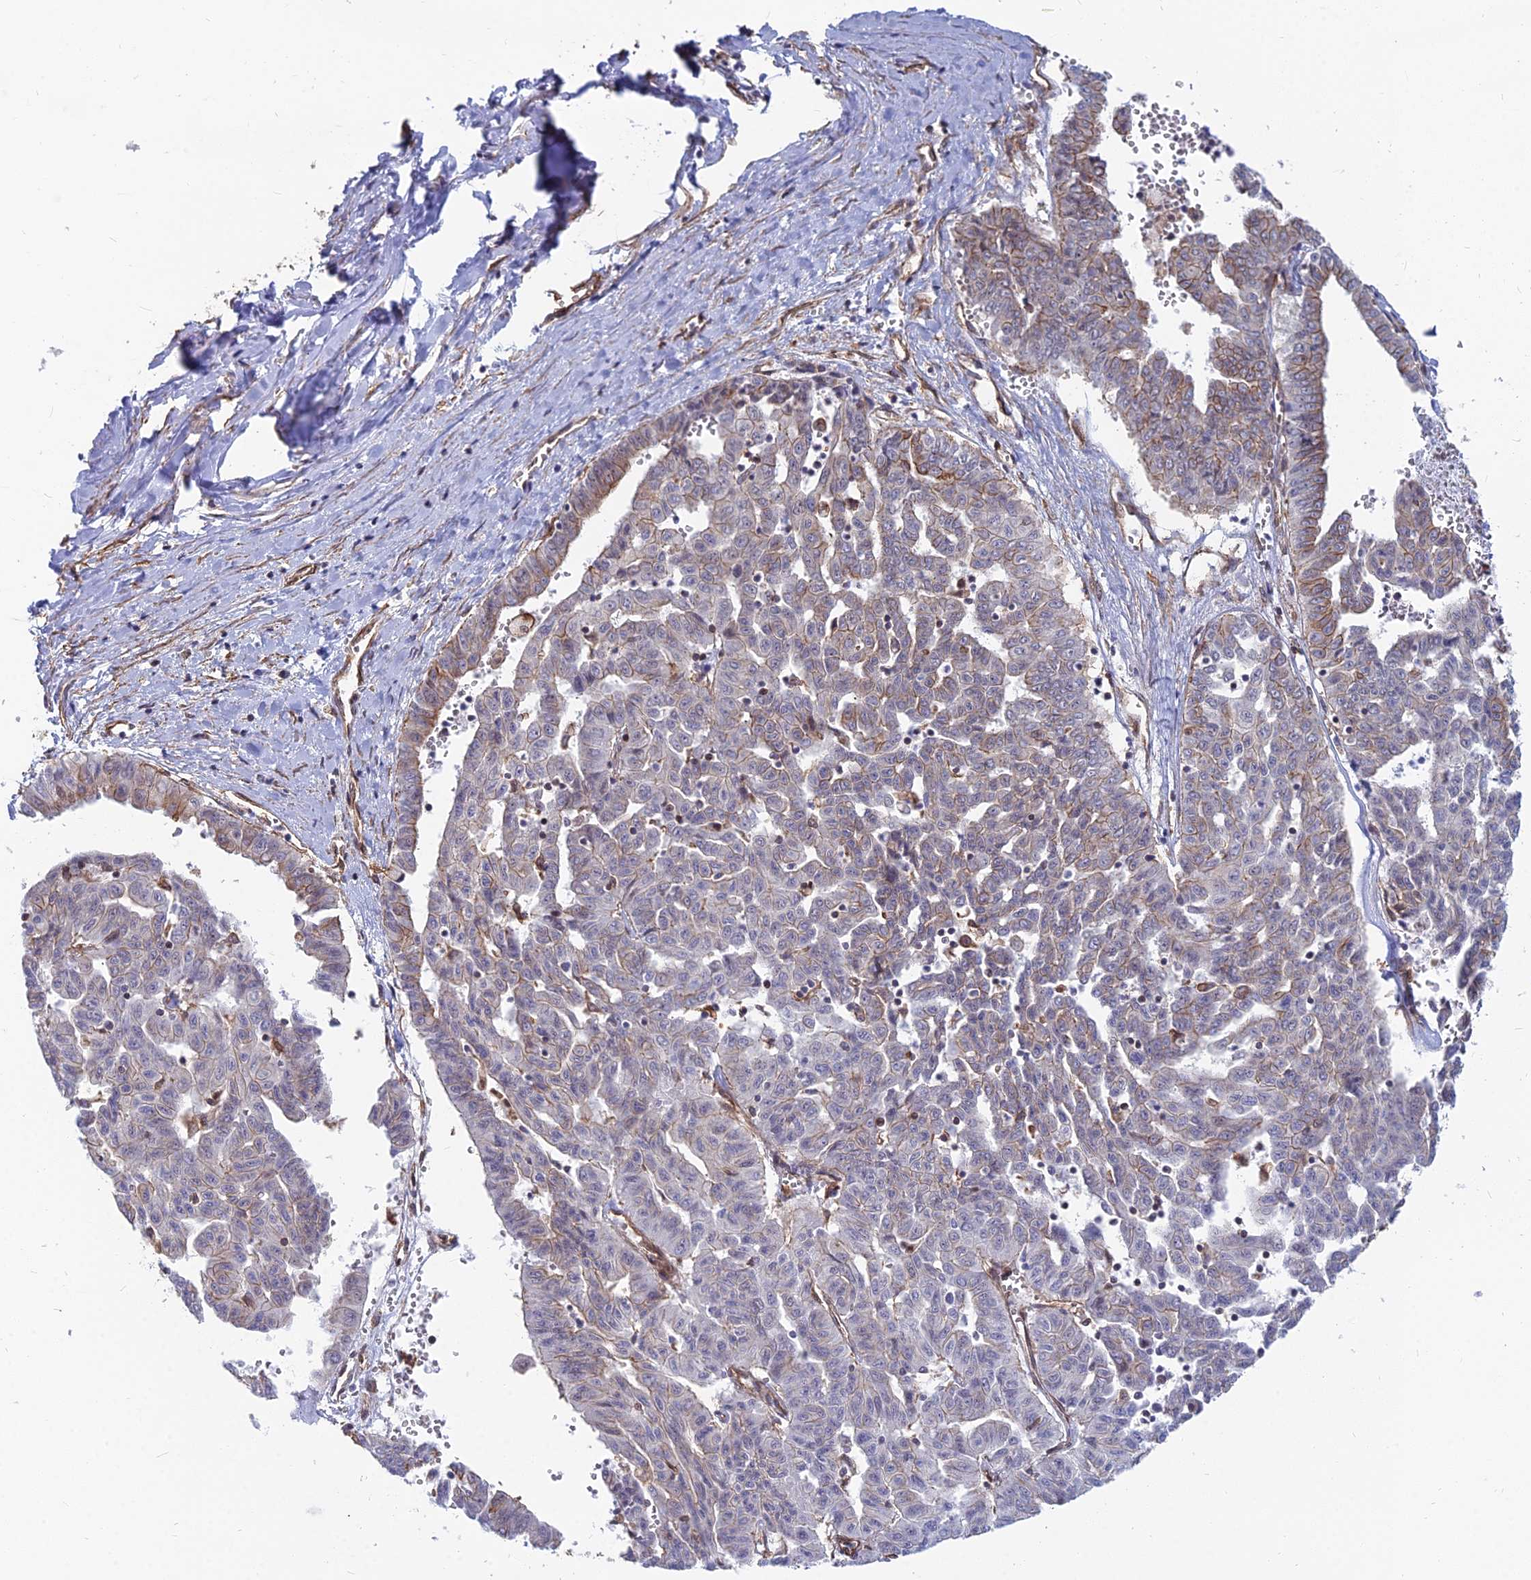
{"staining": {"intensity": "moderate", "quantity": "<25%", "location": "cytoplasmic/membranous"}, "tissue": "liver cancer", "cell_type": "Tumor cells", "image_type": "cancer", "snomed": [{"axis": "morphology", "description": "Cholangiocarcinoma"}, {"axis": "topography", "description": "Liver"}], "caption": "The micrograph displays immunohistochemical staining of cholangiocarcinoma (liver). There is moderate cytoplasmic/membranous expression is appreciated in approximately <25% of tumor cells.", "gene": "YJU2", "patient": {"sex": "female", "age": 77}}